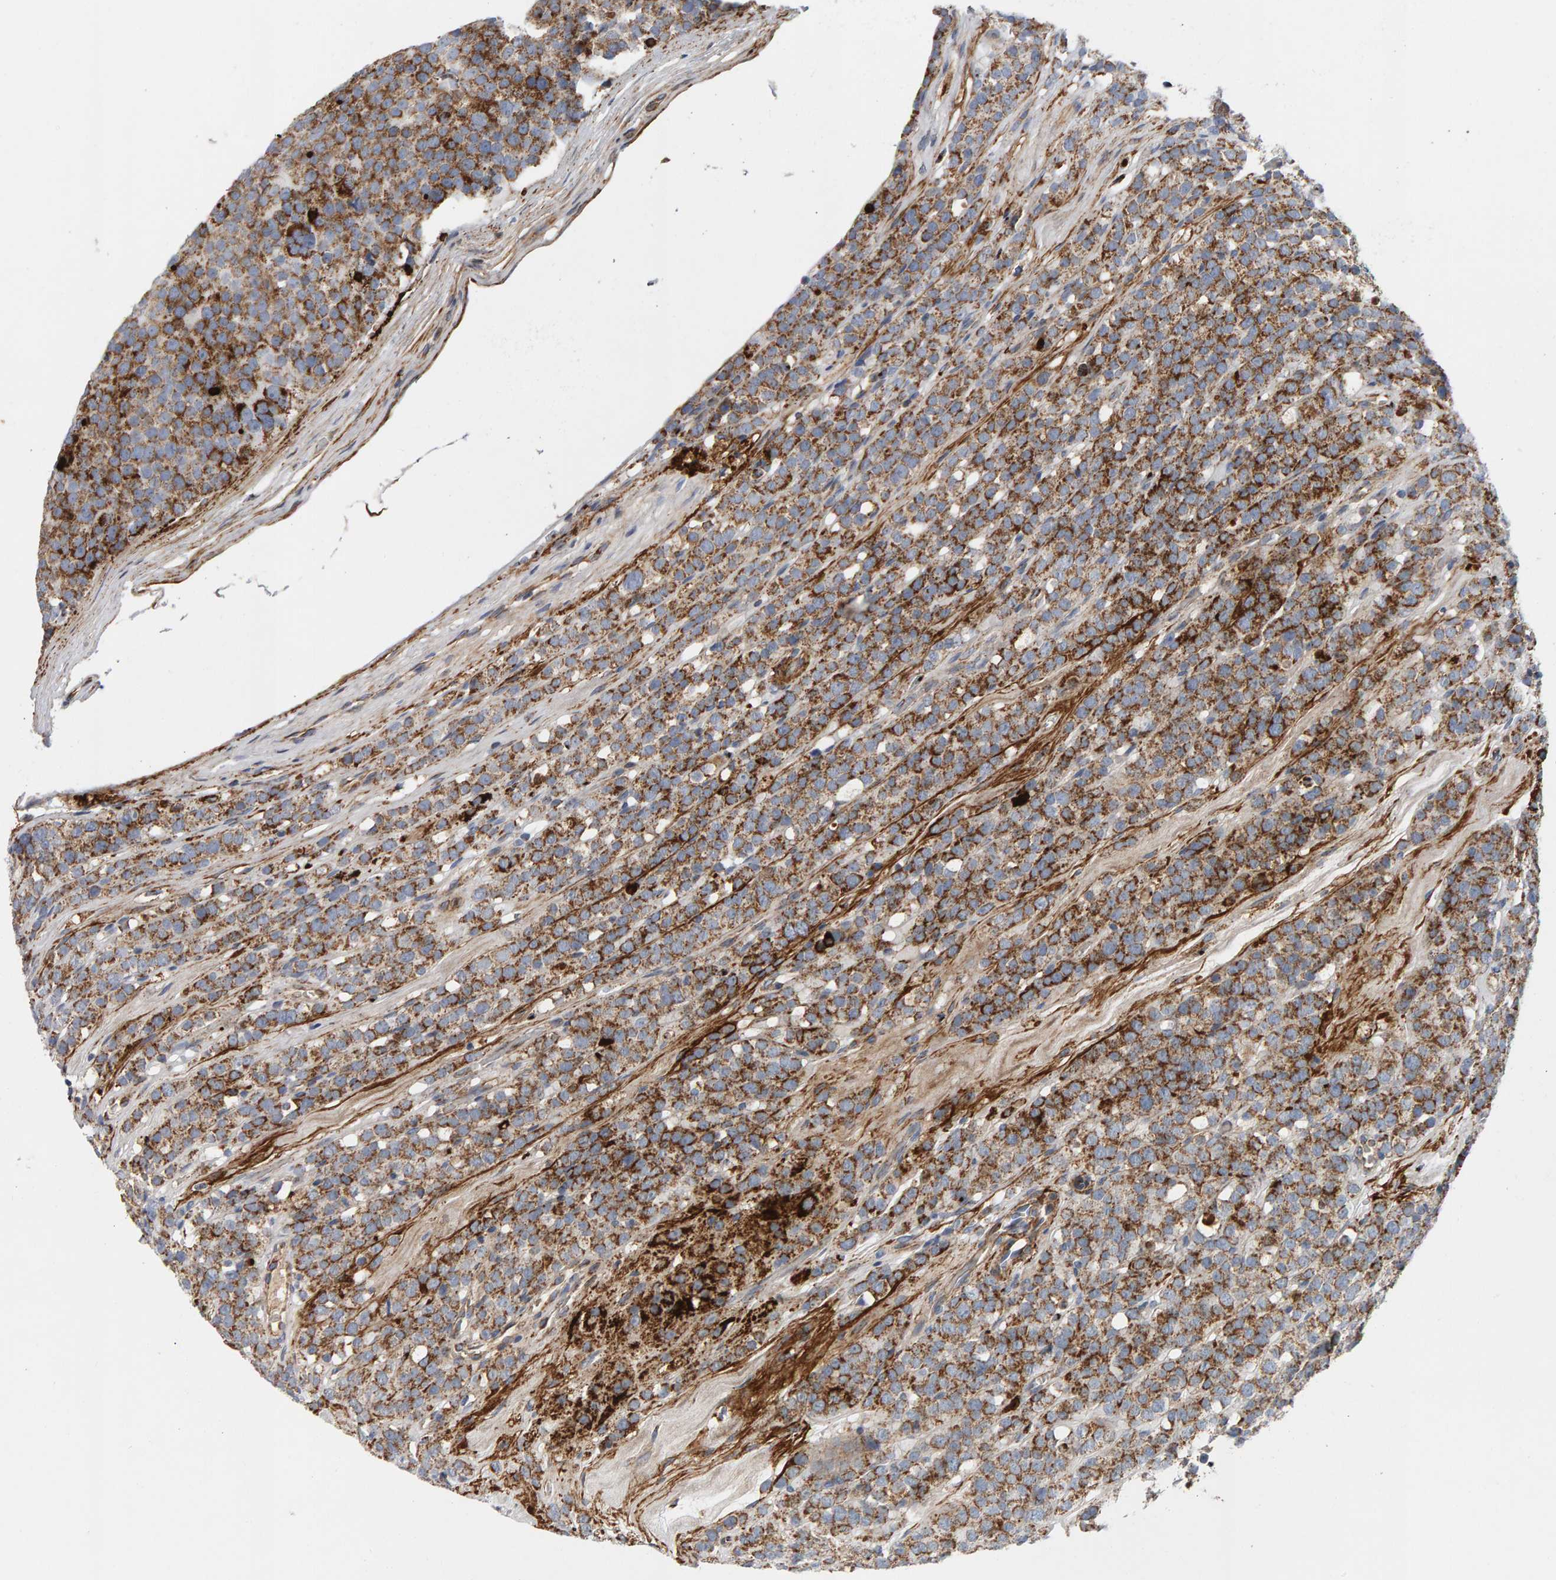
{"staining": {"intensity": "moderate", "quantity": ">75%", "location": "cytoplasmic/membranous"}, "tissue": "testis cancer", "cell_type": "Tumor cells", "image_type": "cancer", "snomed": [{"axis": "morphology", "description": "Seminoma, NOS"}, {"axis": "topography", "description": "Testis"}], "caption": "Immunohistochemical staining of testis cancer displays medium levels of moderate cytoplasmic/membranous positivity in about >75% of tumor cells.", "gene": "GGTA1", "patient": {"sex": "male", "age": 71}}